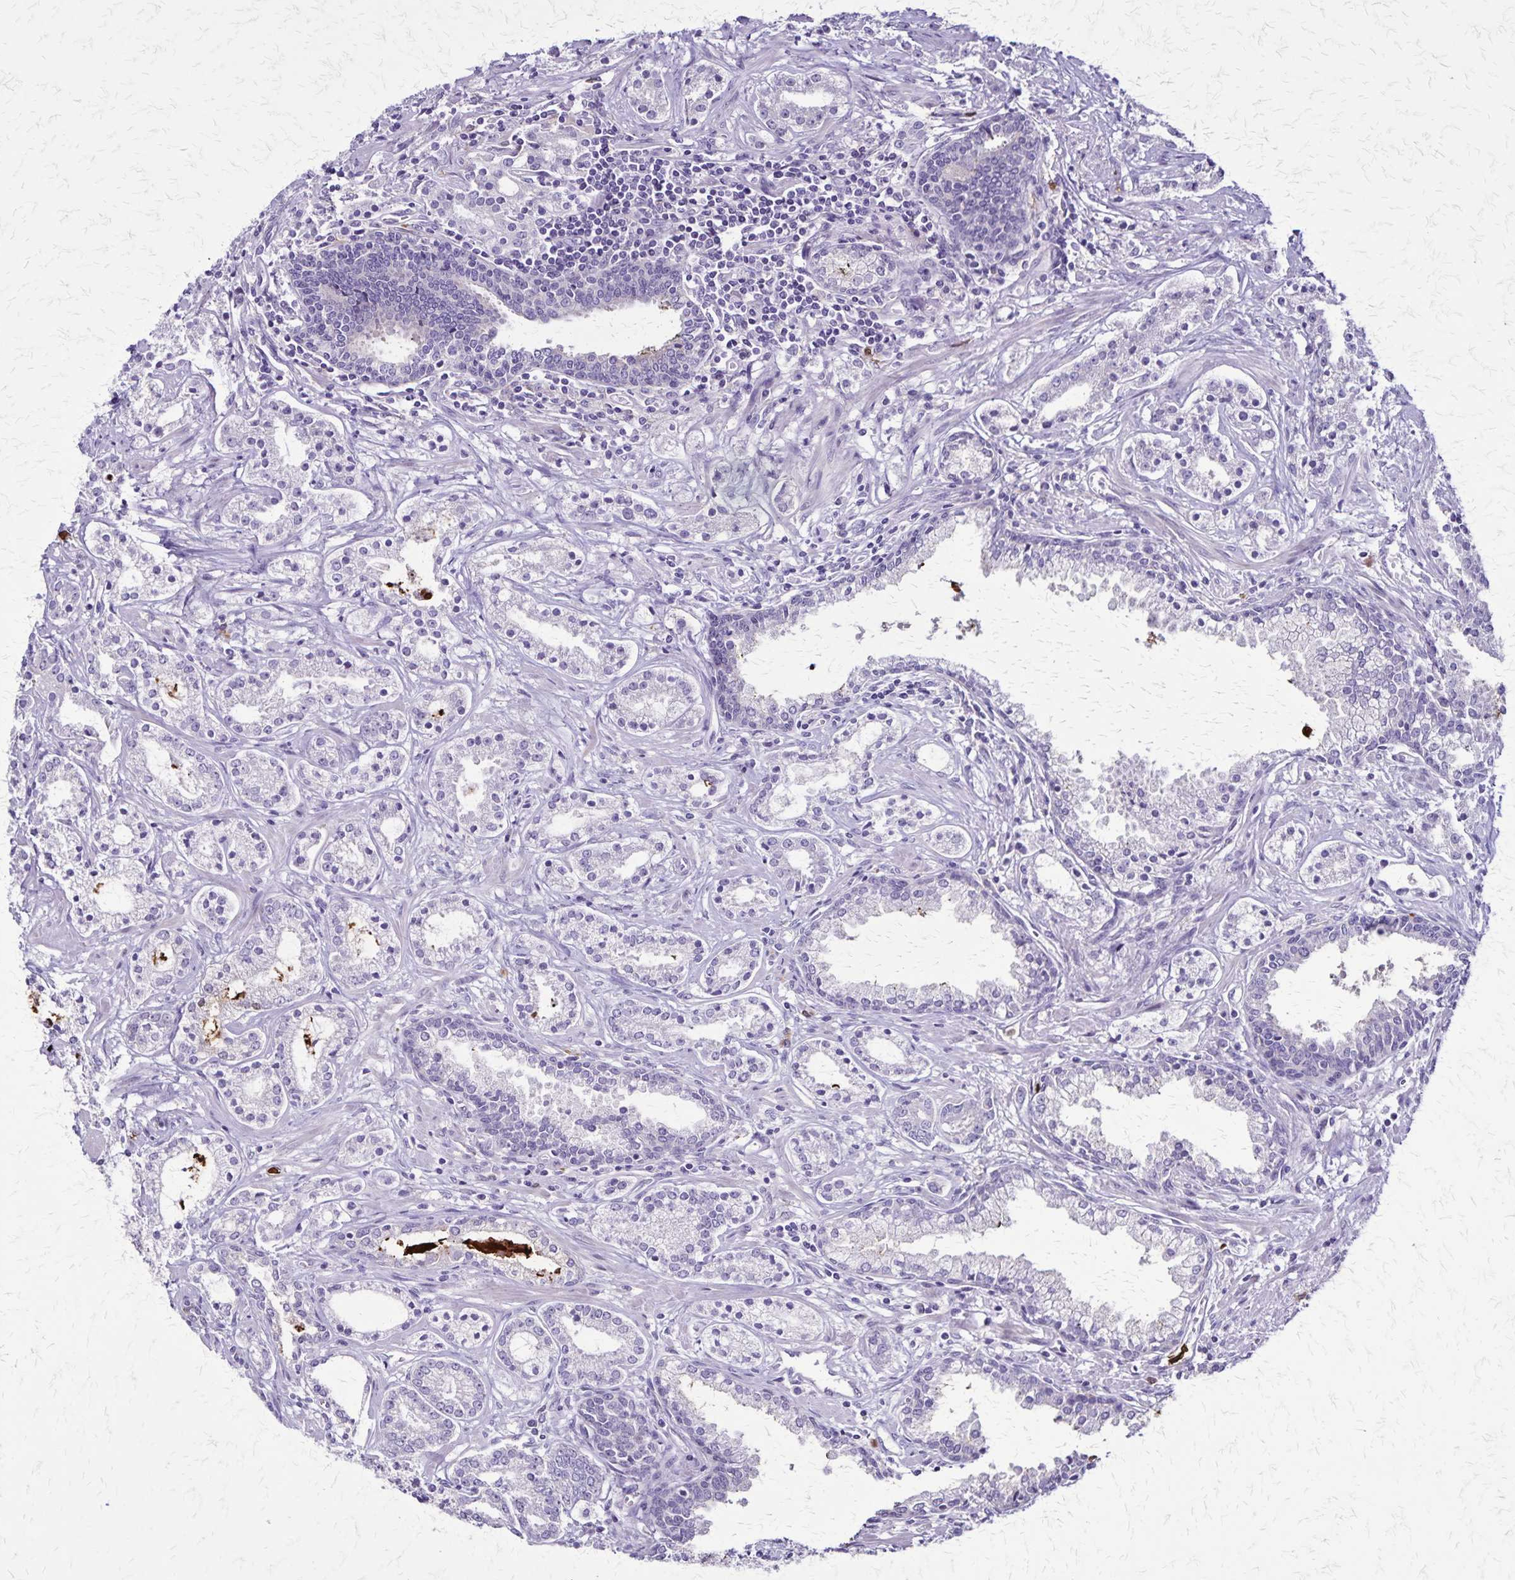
{"staining": {"intensity": "negative", "quantity": "none", "location": "none"}, "tissue": "prostate cancer", "cell_type": "Tumor cells", "image_type": "cancer", "snomed": [{"axis": "morphology", "description": "Adenocarcinoma, Medium grade"}, {"axis": "topography", "description": "Prostate"}], "caption": "DAB immunohistochemical staining of prostate adenocarcinoma (medium-grade) displays no significant expression in tumor cells.", "gene": "ULBP3", "patient": {"sex": "male", "age": 57}}